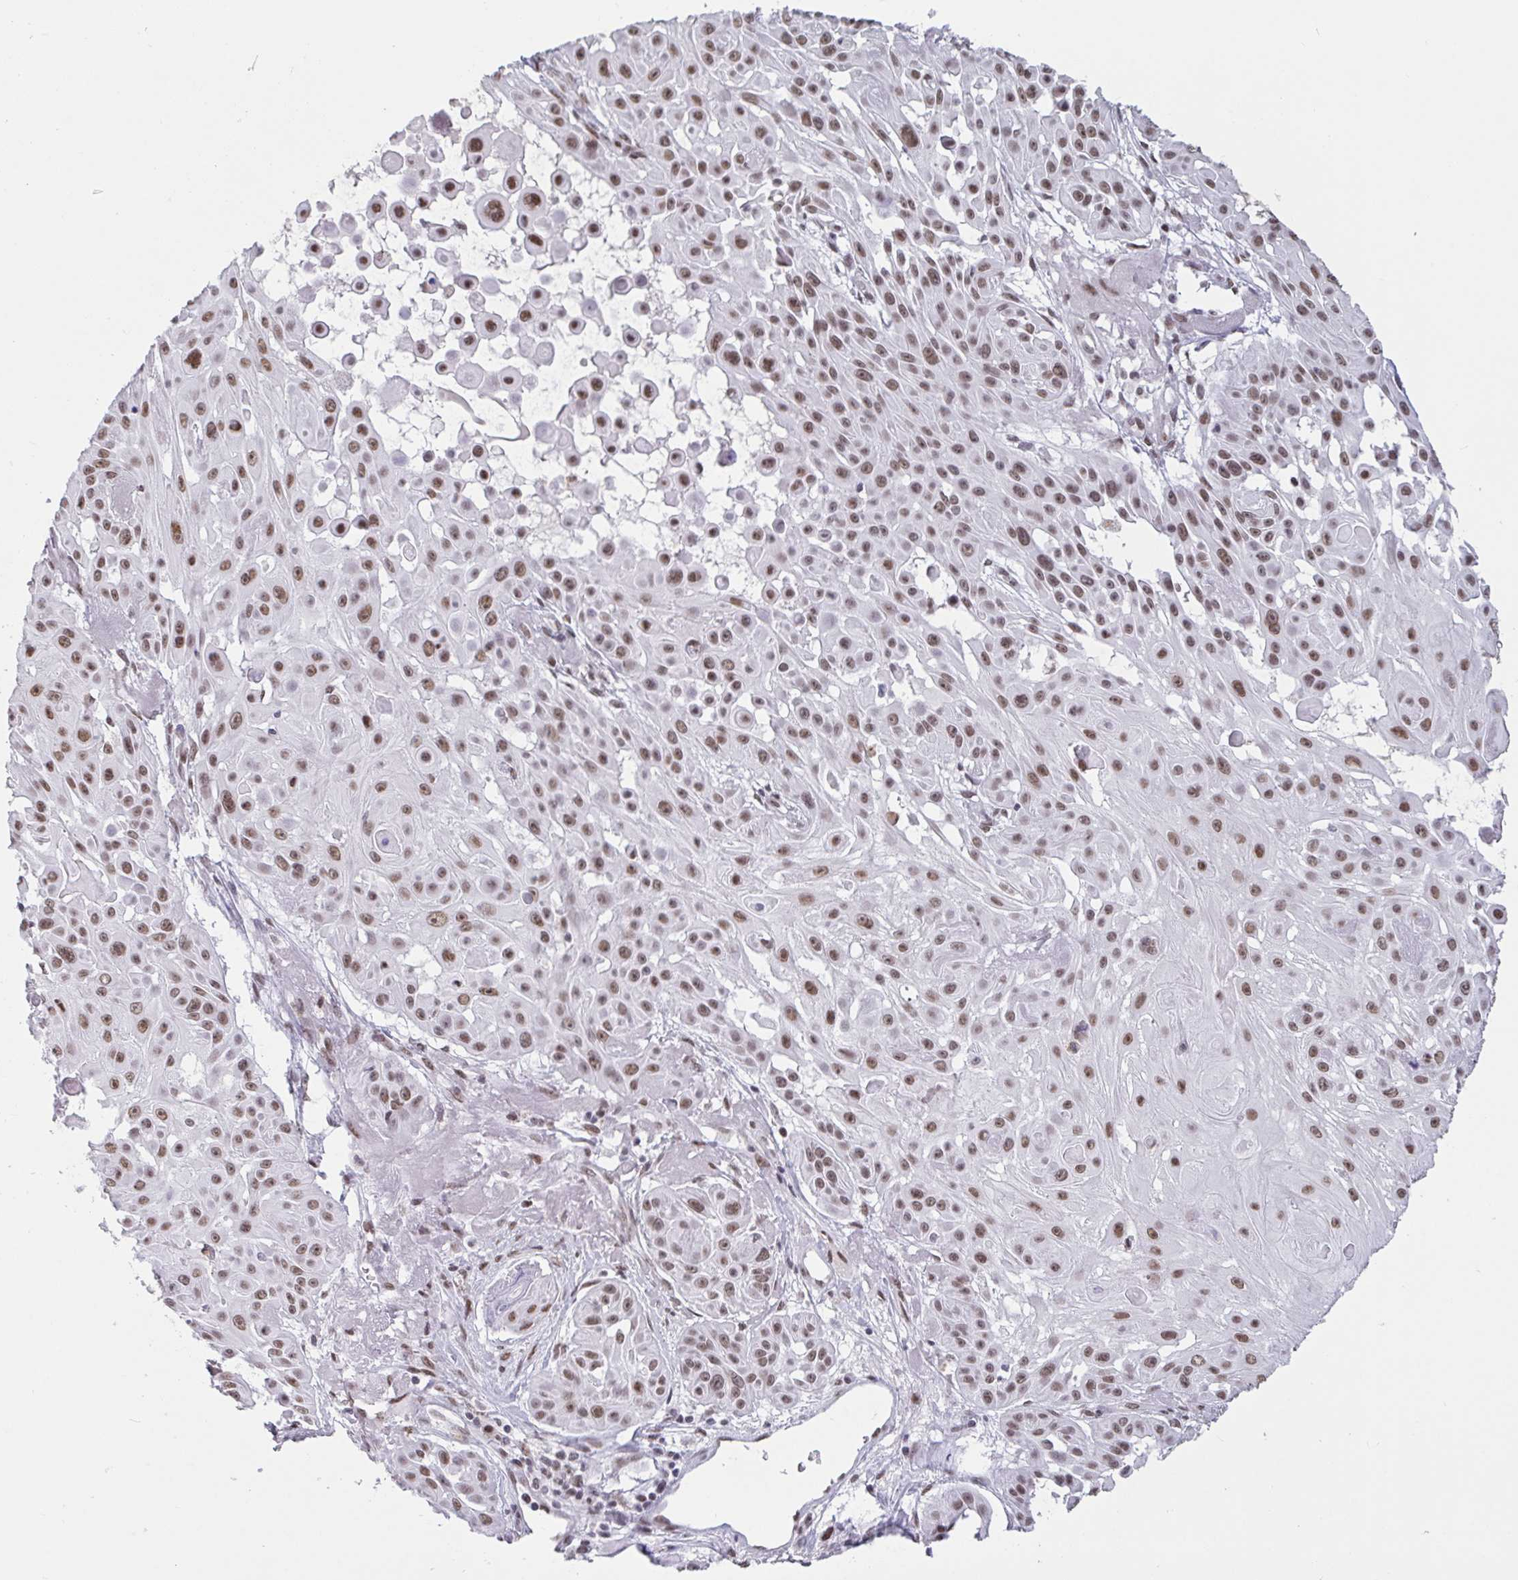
{"staining": {"intensity": "moderate", "quantity": ">75%", "location": "nuclear"}, "tissue": "skin cancer", "cell_type": "Tumor cells", "image_type": "cancer", "snomed": [{"axis": "morphology", "description": "Squamous cell carcinoma, NOS"}, {"axis": "topography", "description": "Skin"}], "caption": "Protein staining of skin cancer tissue displays moderate nuclear staining in about >75% of tumor cells. (Brightfield microscopy of DAB IHC at high magnification).", "gene": "CBFA2T2", "patient": {"sex": "male", "age": 91}}